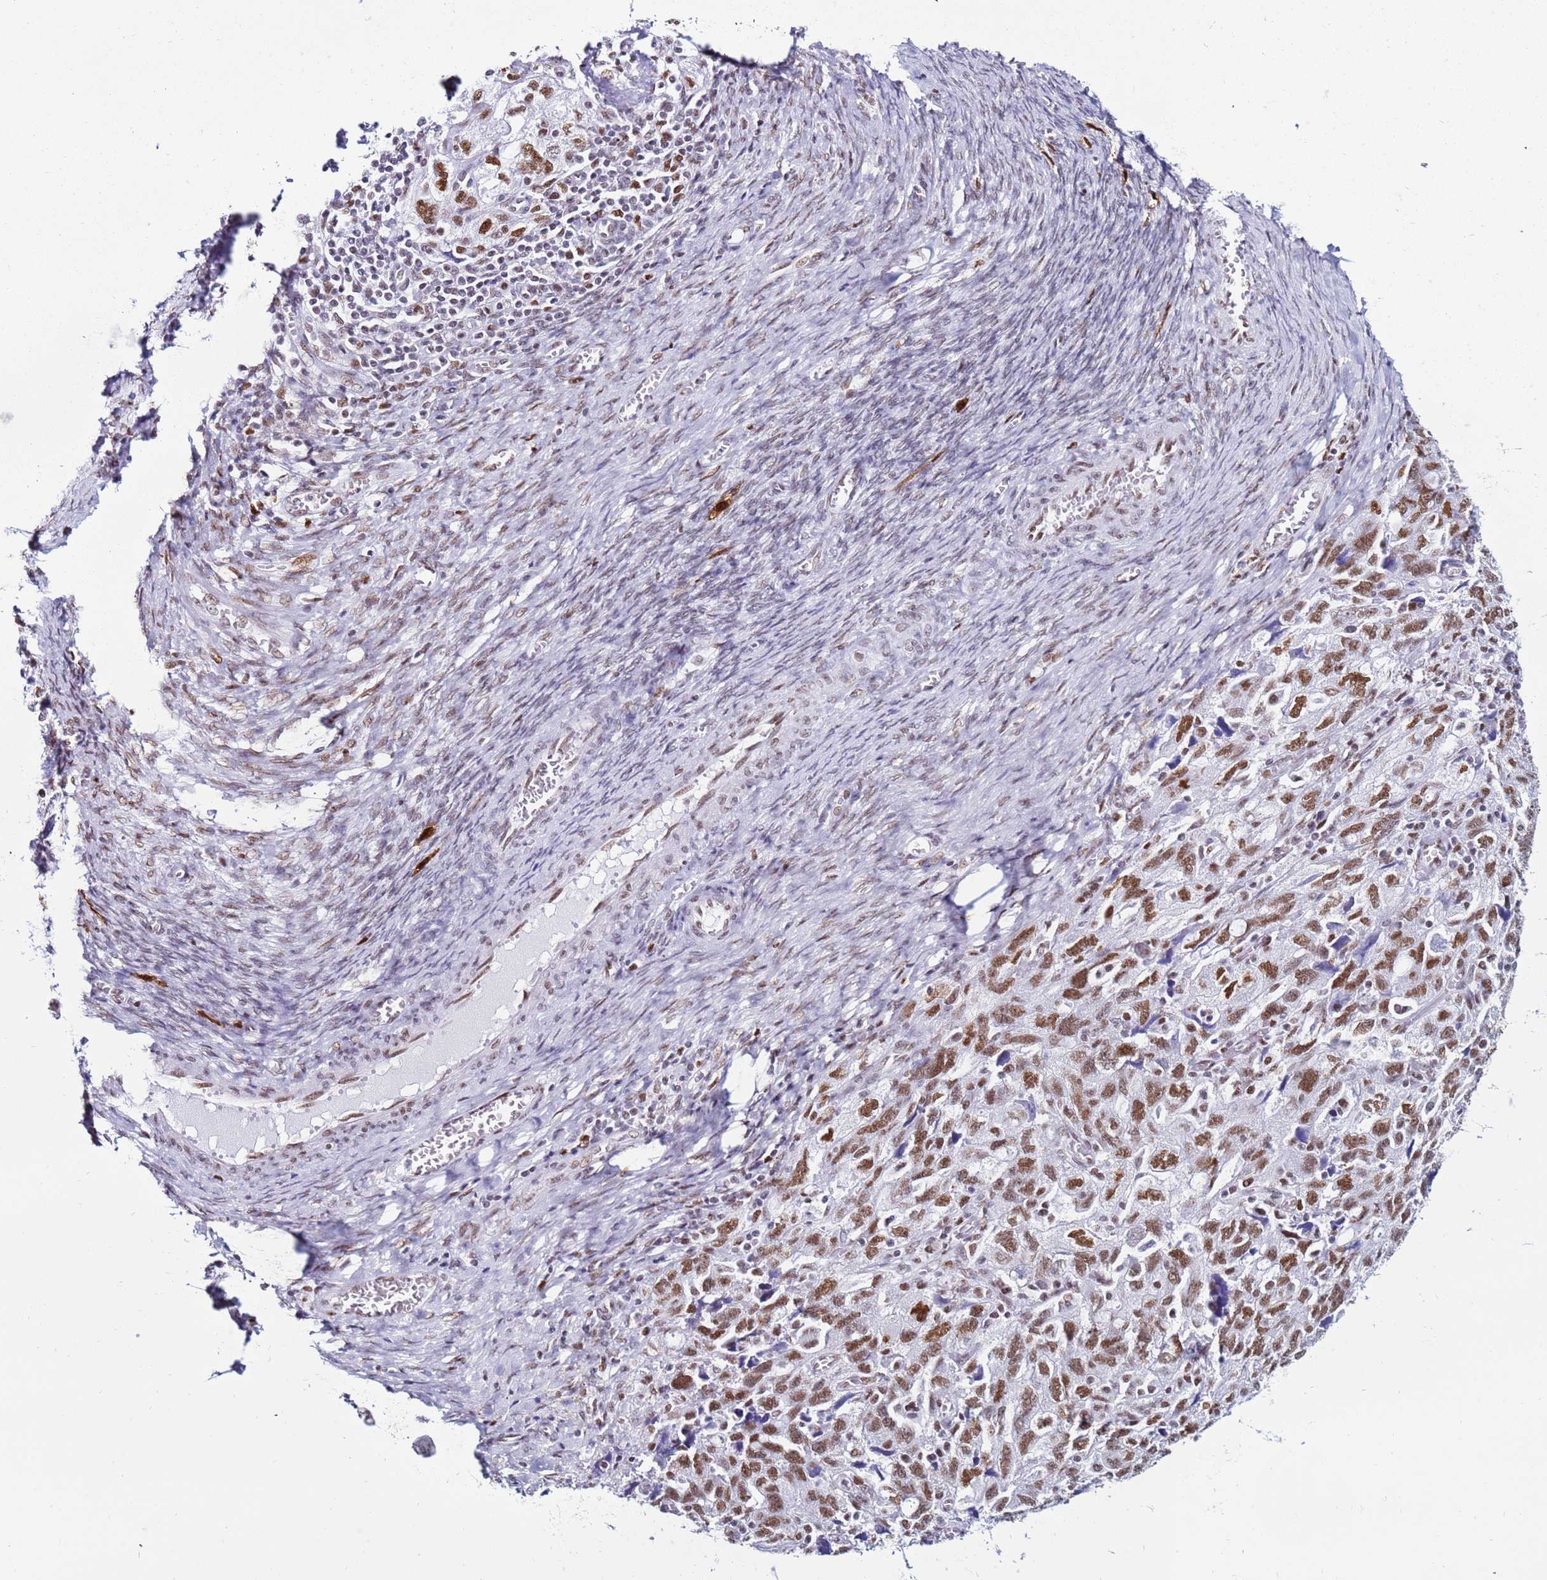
{"staining": {"intensity": "moderate", "quantity": ">75%", "location": "nuclear"}, "tissue": "ovarian cancer", "cell_type": "Tumor cells", "image_type": "cancer", "snomed": [{"axis": "morphology", "description": "Carcinoma, NOS"}, {"axis": "morphology", "description": "Cystadenocarcinoma, serous, NOS"}, {"axis": "topography", "description": "Ovary"}], "caption": "Immunohistochemistry (IHC) (DAB) staining of serous cystadenocarcinoma (ovarian) exhibits moderate nuclear protein expression in about >75% of tumor cells. The staining was performed using DAB, with brown indicating positive protein expression. Nuclei are stained blue with hematoxylin.", "gene": "KPNA4", "patient": {"sex": "female", "age": 69}}